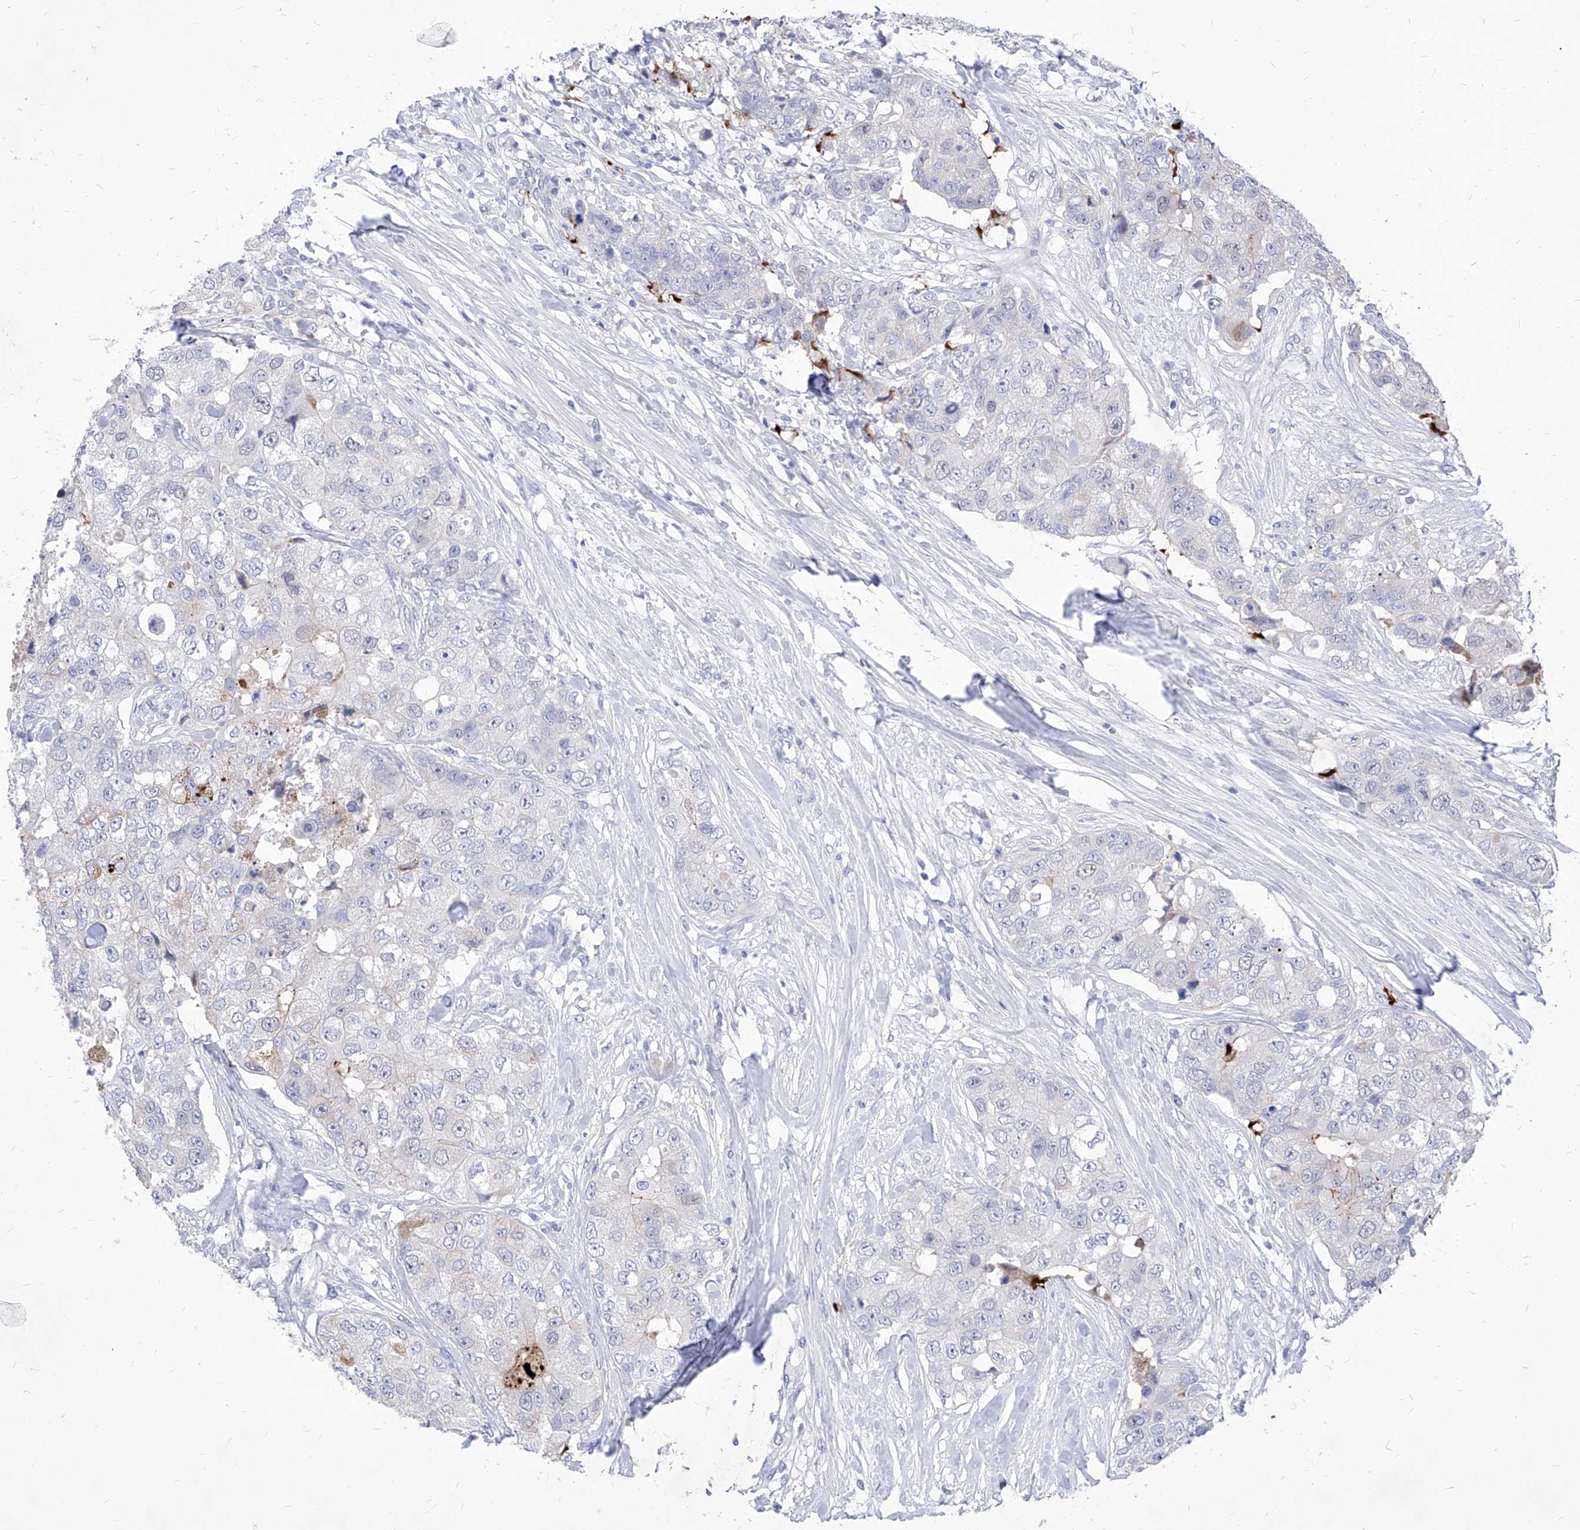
{"staining": {"intensity": "negative", "quantity": "none", "location": "none"}, "tissue": "breast cancer", "cell_type": "Tumor cells", "image_type": "cancer", "snomed": [{"axis": "morphology", "description": "Duct carcinoma"}, {"axis": "topography", "description": "Breast"}], "caption": "A high-resolution image shows IHC staining of breast invasive ductal carcinoma, which shows no significant expression in tumor cells.", "gene": "VAX1", "patient": {"sex": "female", "age": 62}}